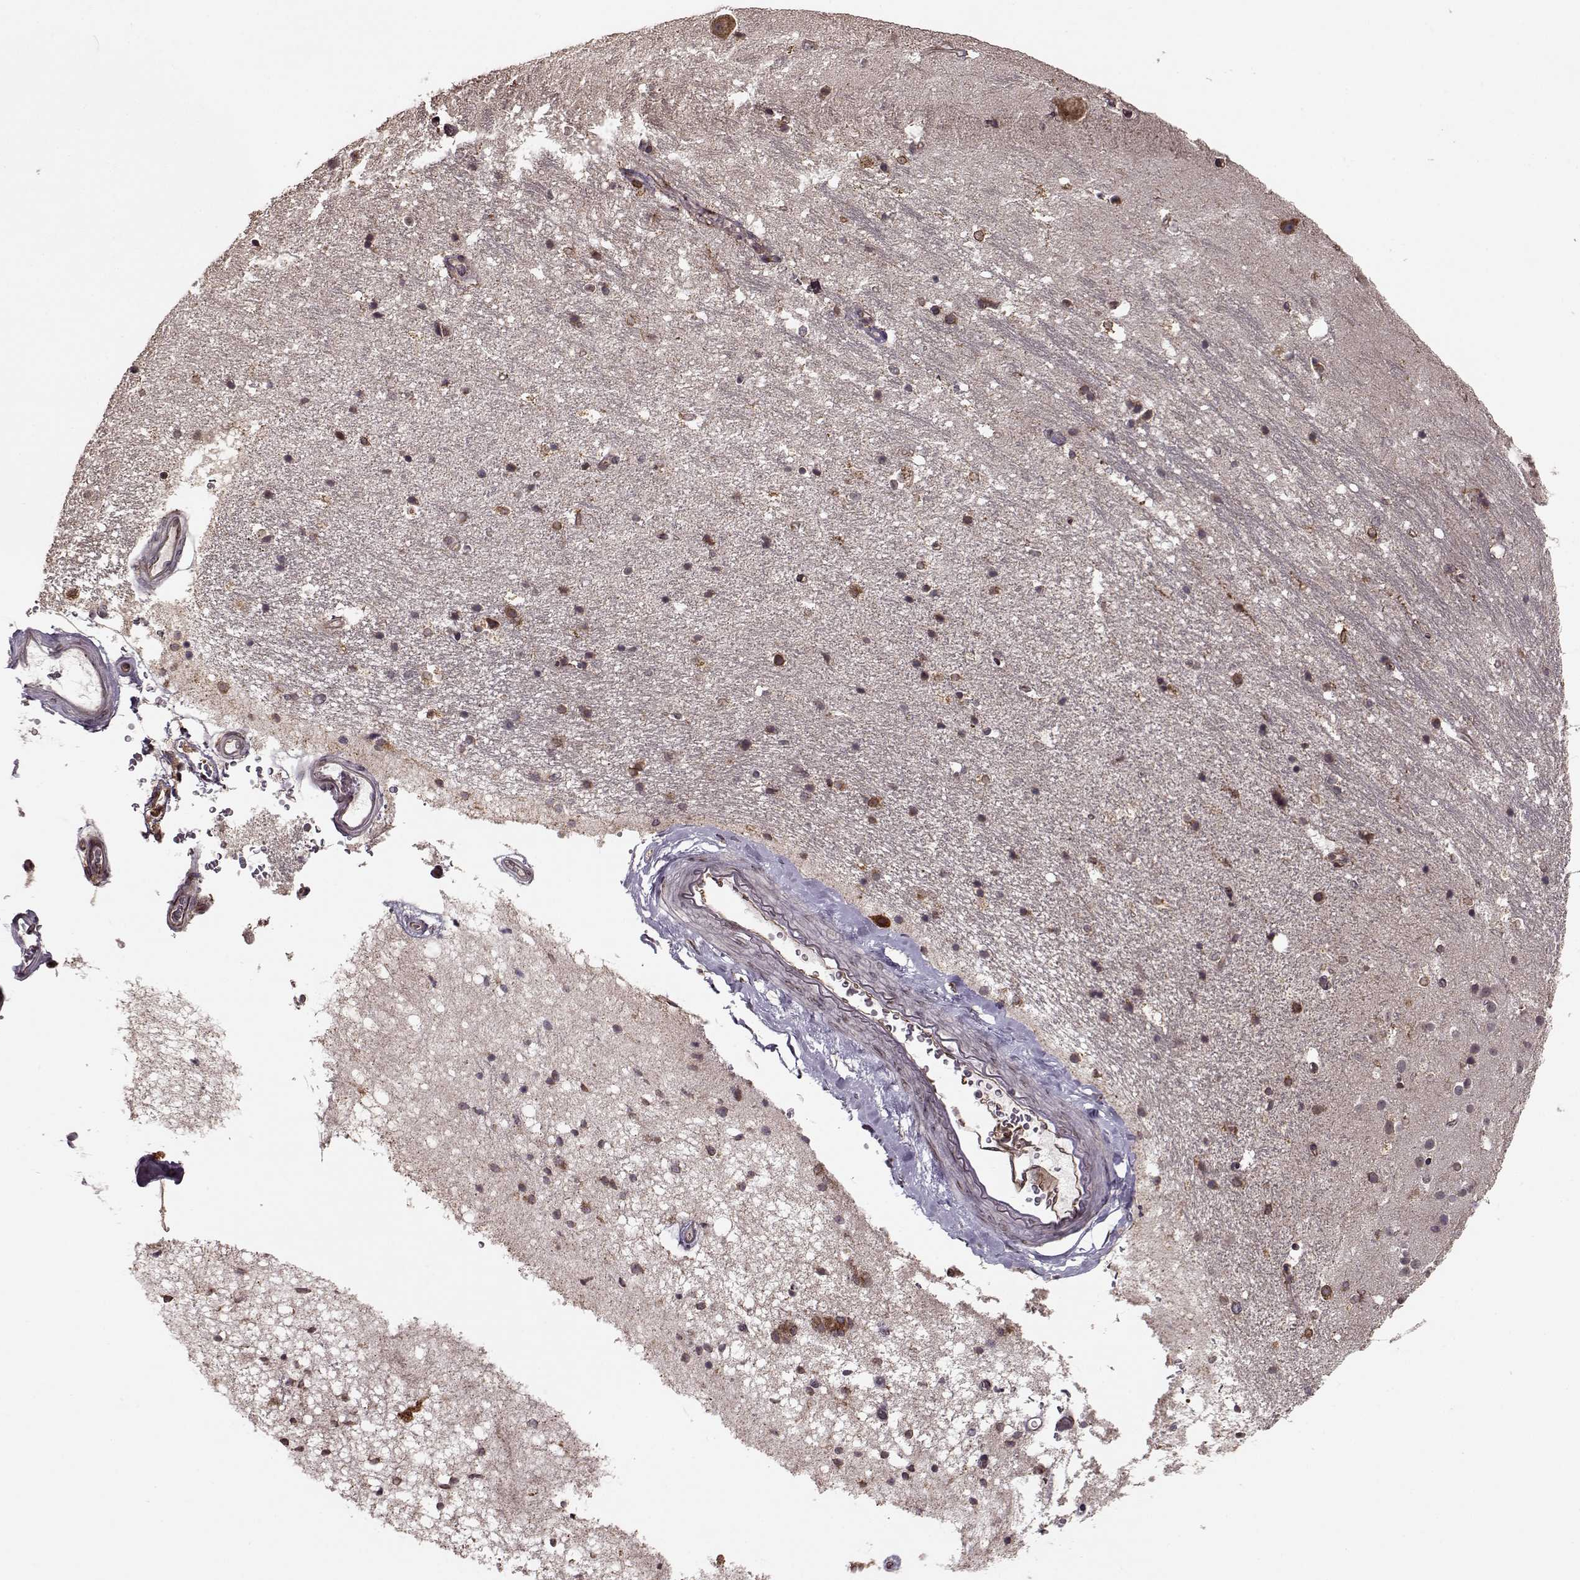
{"staining": {"intensity": "moderate", "quantity": "25%-75%", "location": "cytoplasmic/membranous"}, "tissue": "hippocampus", "cell_type": "Glial cells", "image_type": "normal", "snomed": [{"axis": "morphology", "description": "Normal tissue, NOS"}, {"axis": "topography", "description": "Hippocampus"}], "caption": "The photomicrograph reveals staining of normal hippocampus, revealing moderate cytoplasmic/membranous protein staining (brown color) within glial cells. (brown staining indicates protein expression, while blue staining denotes nuclei).", "gene": "YIPF5", "patient": {"sex": "male", "age": 44}}